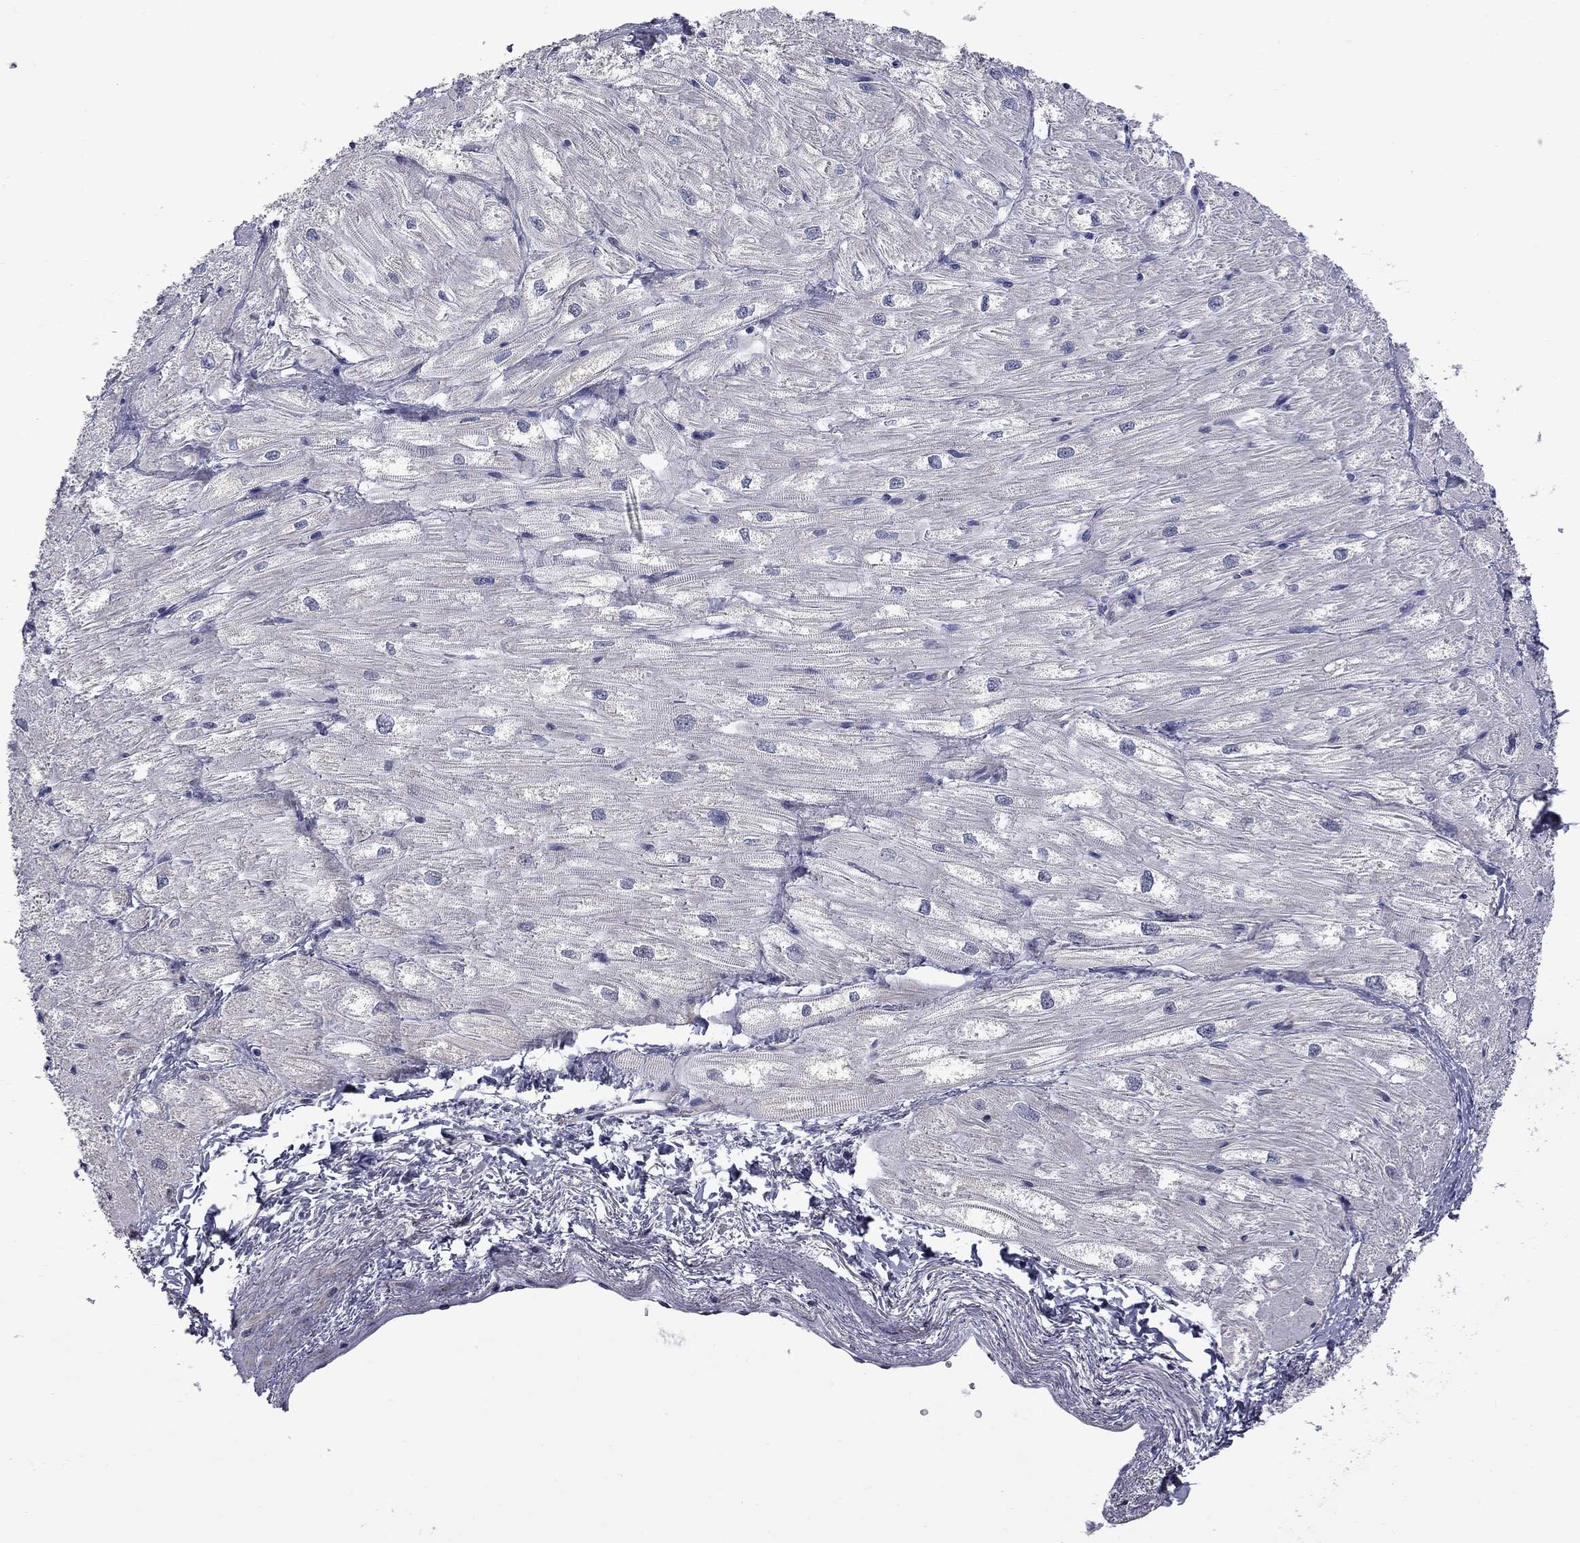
{"staining": {"intensity": "negative", "quantity": "none", "location": "none"}, "tissue": "heart muscle", "cell_type": "Cardiomyocytes", "image_type": "normal", "snomed": [{"axis": "morphology", "description": "Normal tissue, NOS"}, {"axis": "topography", "description": "Heart"}], "caption": "Heart muscle was stained to show a protein in brown. There is no significant expression in cardiomyocytes. (DAB (3,3'-diaminobenzidine) immunohistochemistry (IHC) visualized using brightfield microscopy, high magnification).", "gene": "GSG1L", "patient": {"sex": "male", "age": 57}}